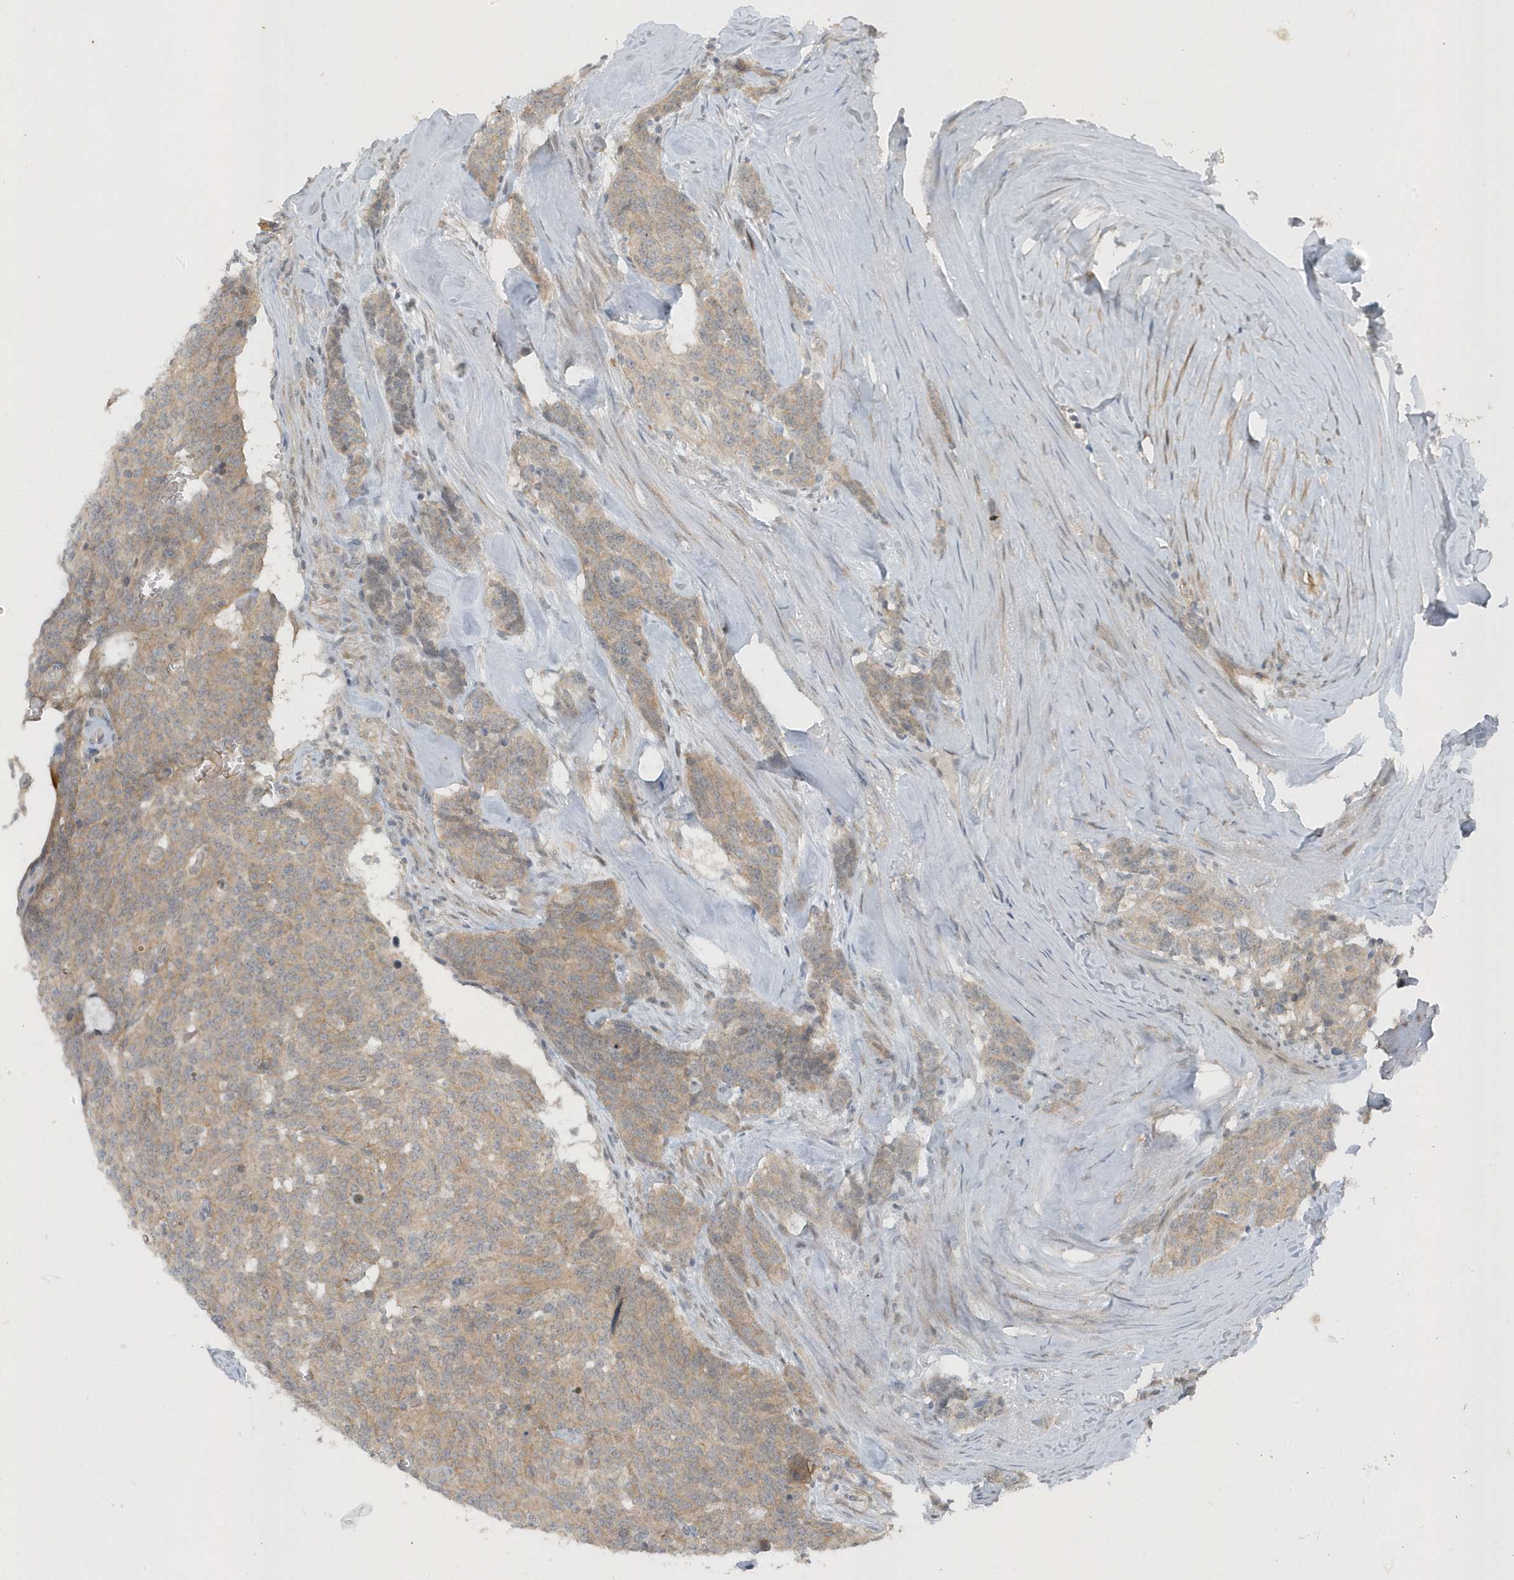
{"staining": {"intensity": "weak", "quantity": "25%-75%", "location": "cytoplasmic/membranous"}, "tissue": "carcinoid", "cell_type": "Tumor cells", "image_type": "cancer", "snomed": [{"axis": "morphology", "description": "Carcinoid, malignant, NOS"}, {"axis": "topography", "description": "Lung"}], "caption": "Carcinoid (malignant) tissue displays weak cytoplasmic/membranous expression in approximately 25%-75% of tumor cells, visualized by immunohistochemistry. The staining is performed using DAB brown chromogen to label protein expression. The nuclei are counter-stained blue using hematoxylin.", "gene": "PARD3B", "patient": {"sex": "female", "age": 46}}